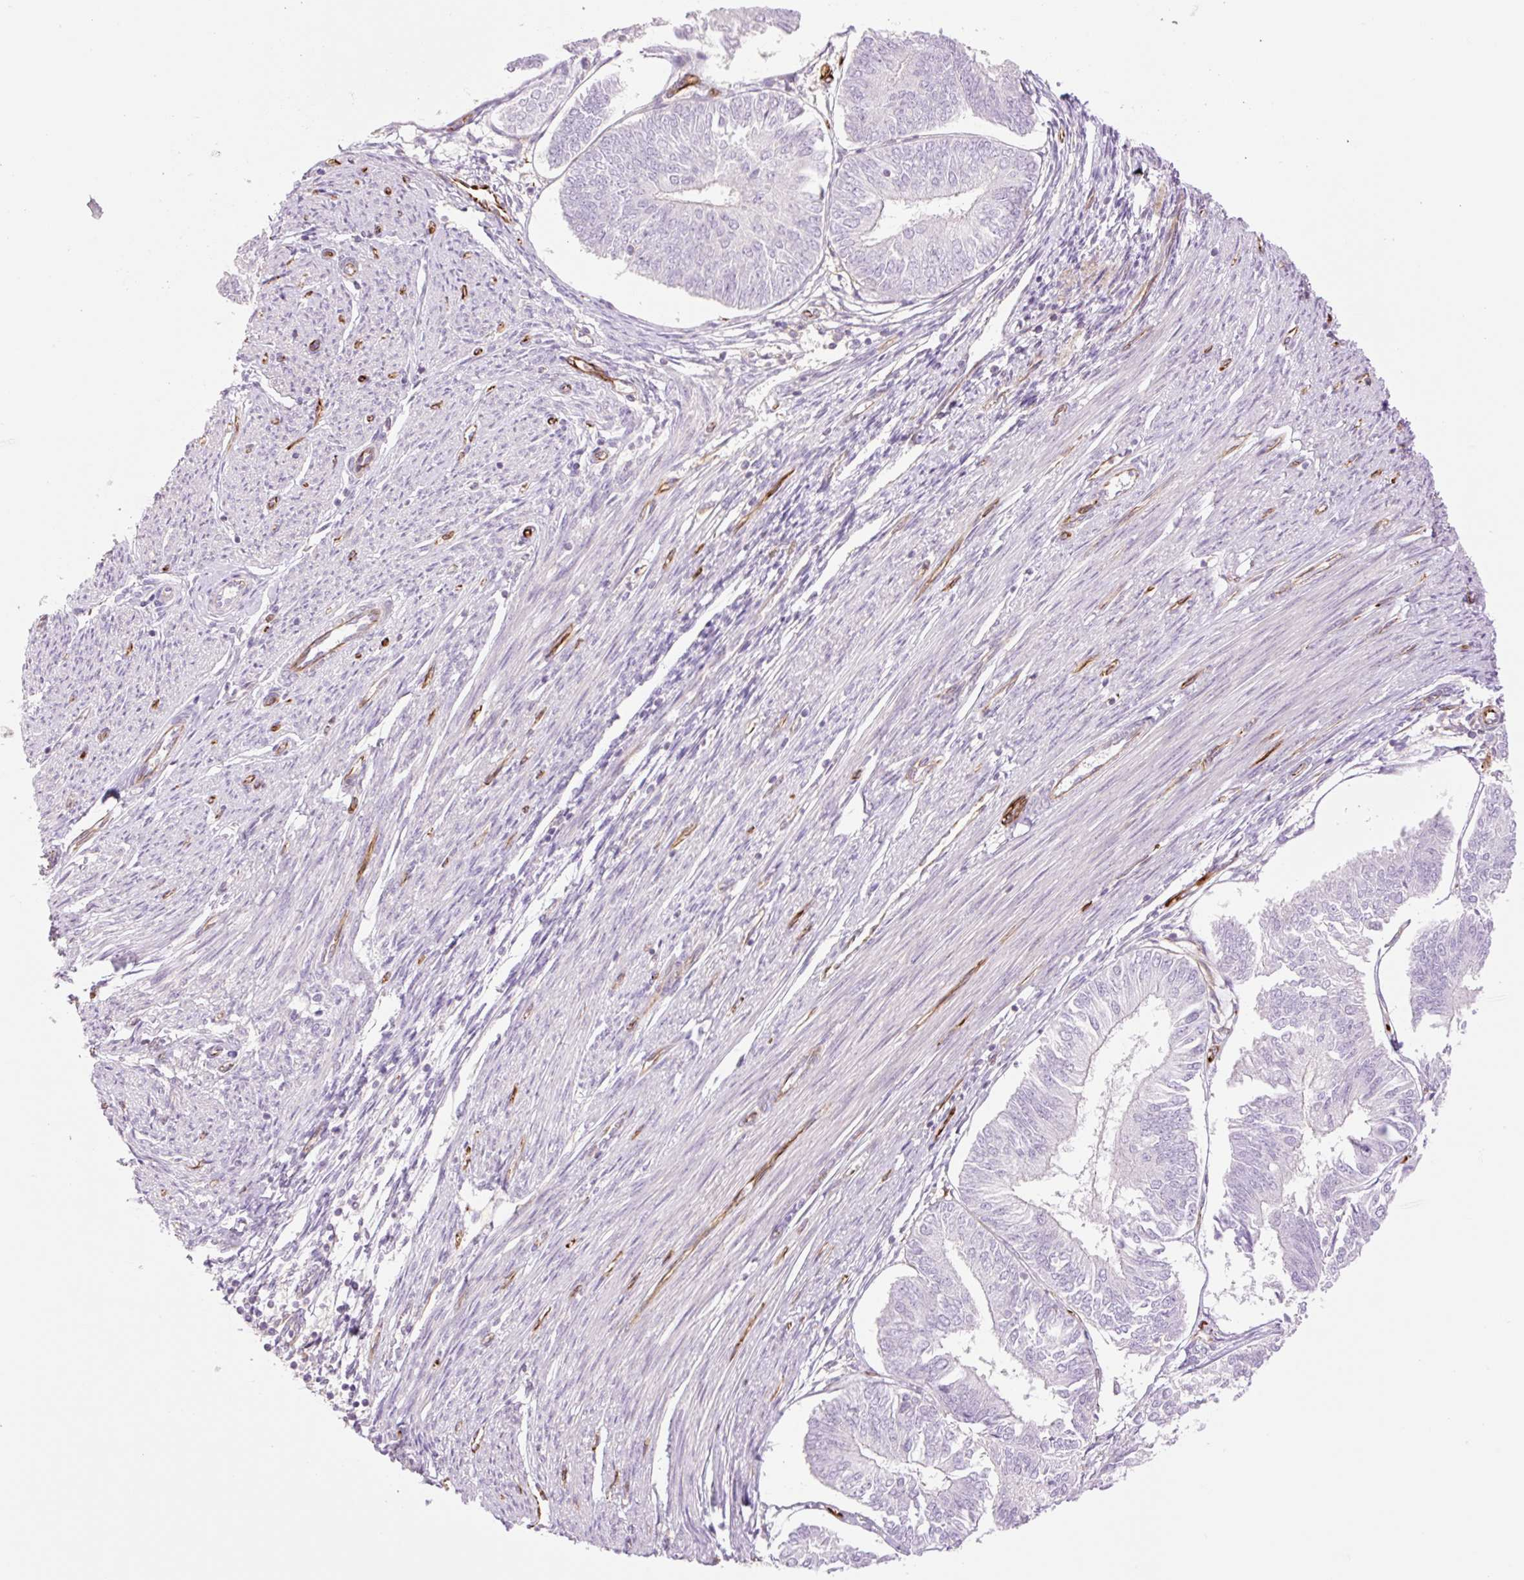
{"staining": {"intensity": "negative", "quantity": "none", "location": "none"}, "tissue": "endometrial cancer", "cell_type": "Tumor cells", "image_type": "cancer", "snomed": [{"axis": "morphology", "description": "Adenocarcinoma, NOS"}, {"axis": "topography", "description": "Endometrium"}], "caption": "This is a micrograph of IHC staining of endometrial cancer (adenocarcinoma), which shows no expression in tumor cells.", "gene": "ZFYVE21", "patient": {"sex": "female", "age": 58}}